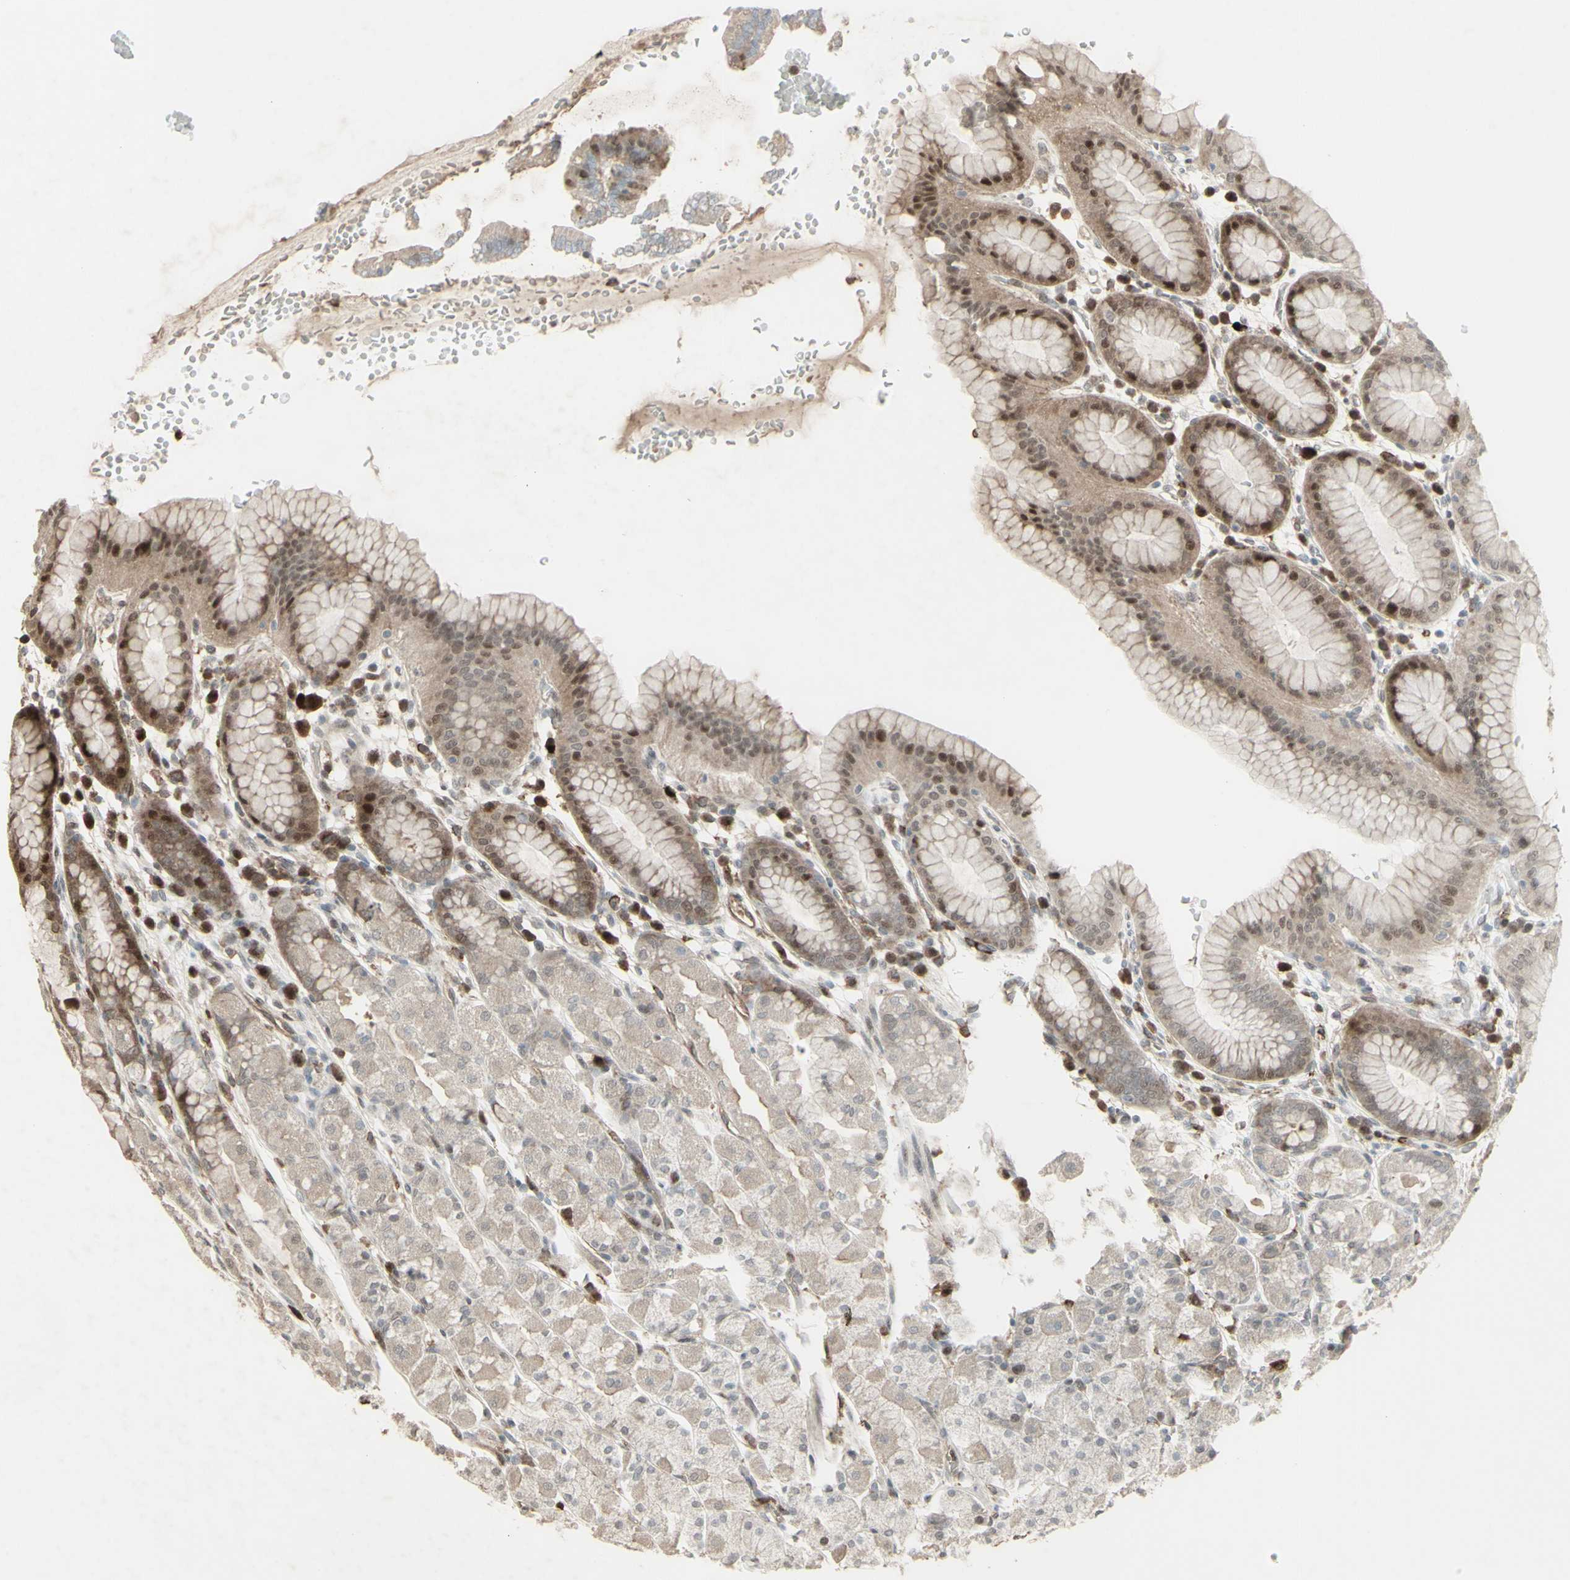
{"staining": {"intensity": "moderate", "quantity": "<25%", "location": "nuclear"}, "tissue": "stomach", "cell_type": "Glandular cells", "image_type": "normal", "snomed": [{"axis": "morphology", "description": "Normal tissue, NOS"}, {"axis": "topography", "description": "Stomach, upper"}], "caption": "Protein analysis of normal stomach shows moderate nuclear staining in approximately <25% of glandular cells. Nuclei are stained in blue.", "gene": "CD33", "patient": {"sex": "male", "age": 68}}